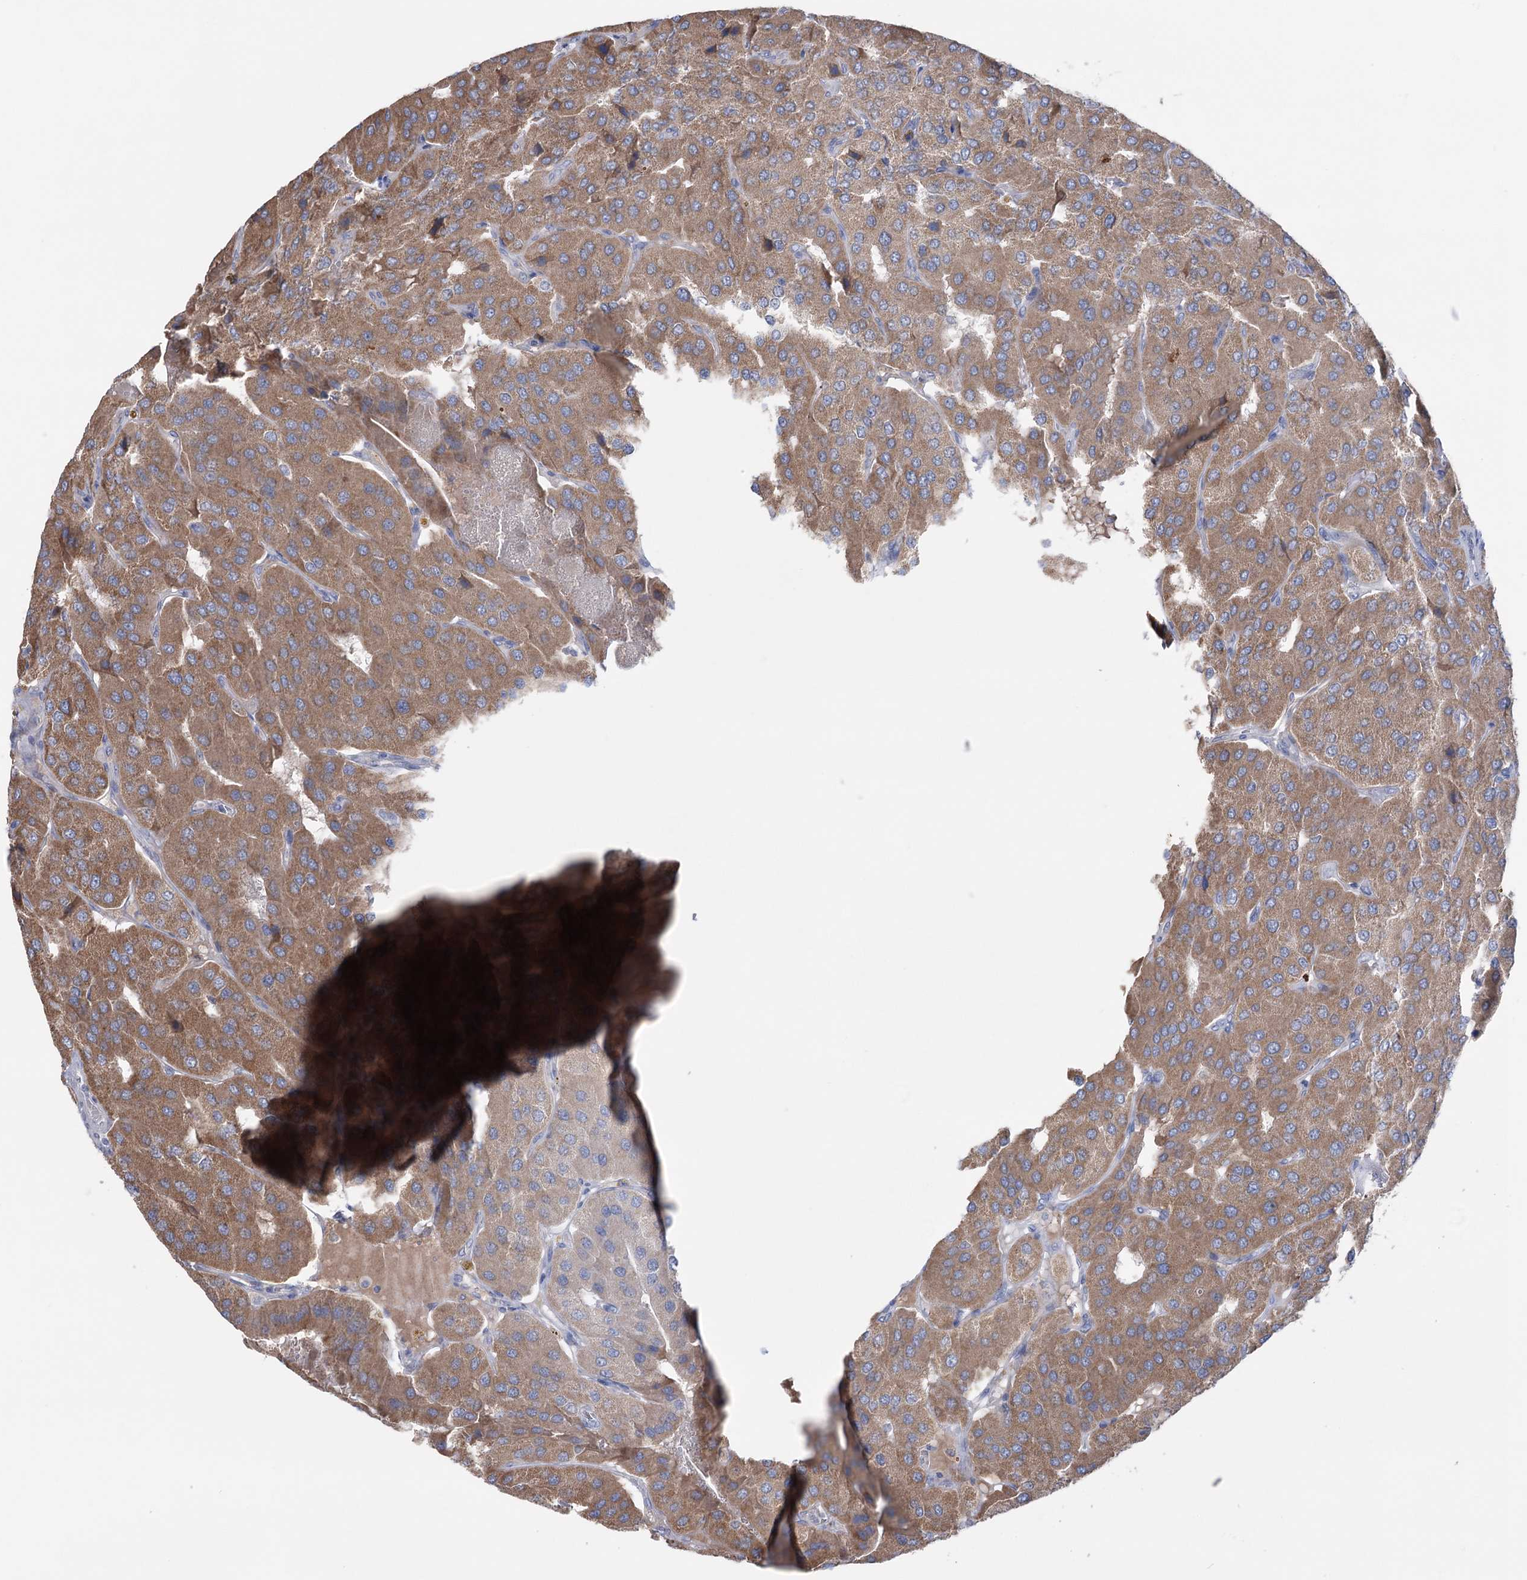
{"staining": {"intensity": "moderate", "quantity": ">75%", "location": "cytoplasmic/membranous"}, "tissue": "parathyroid gland", "cell_type": "Glandular cells", "image_type": "normal", "snomed": [{"axis": "morphology", "description": "Normal tissue, NOS"}, {"axis": "morphology", "description": "Adenoma, NOS"}, {"axis": "topography", "description": "Parathyroid gland"}], "caption": "Moderate cytoplasmic/membranous positivity is identified in approximately >75% of glandular cells in unremarkable parathyroid gland. (DAB (3,3'-diaminobenzidine) = brown stain, brightfield microscopy at high magnification).", "gene": "MTCH2", "patient": {"sex": "female", "age": 86}}